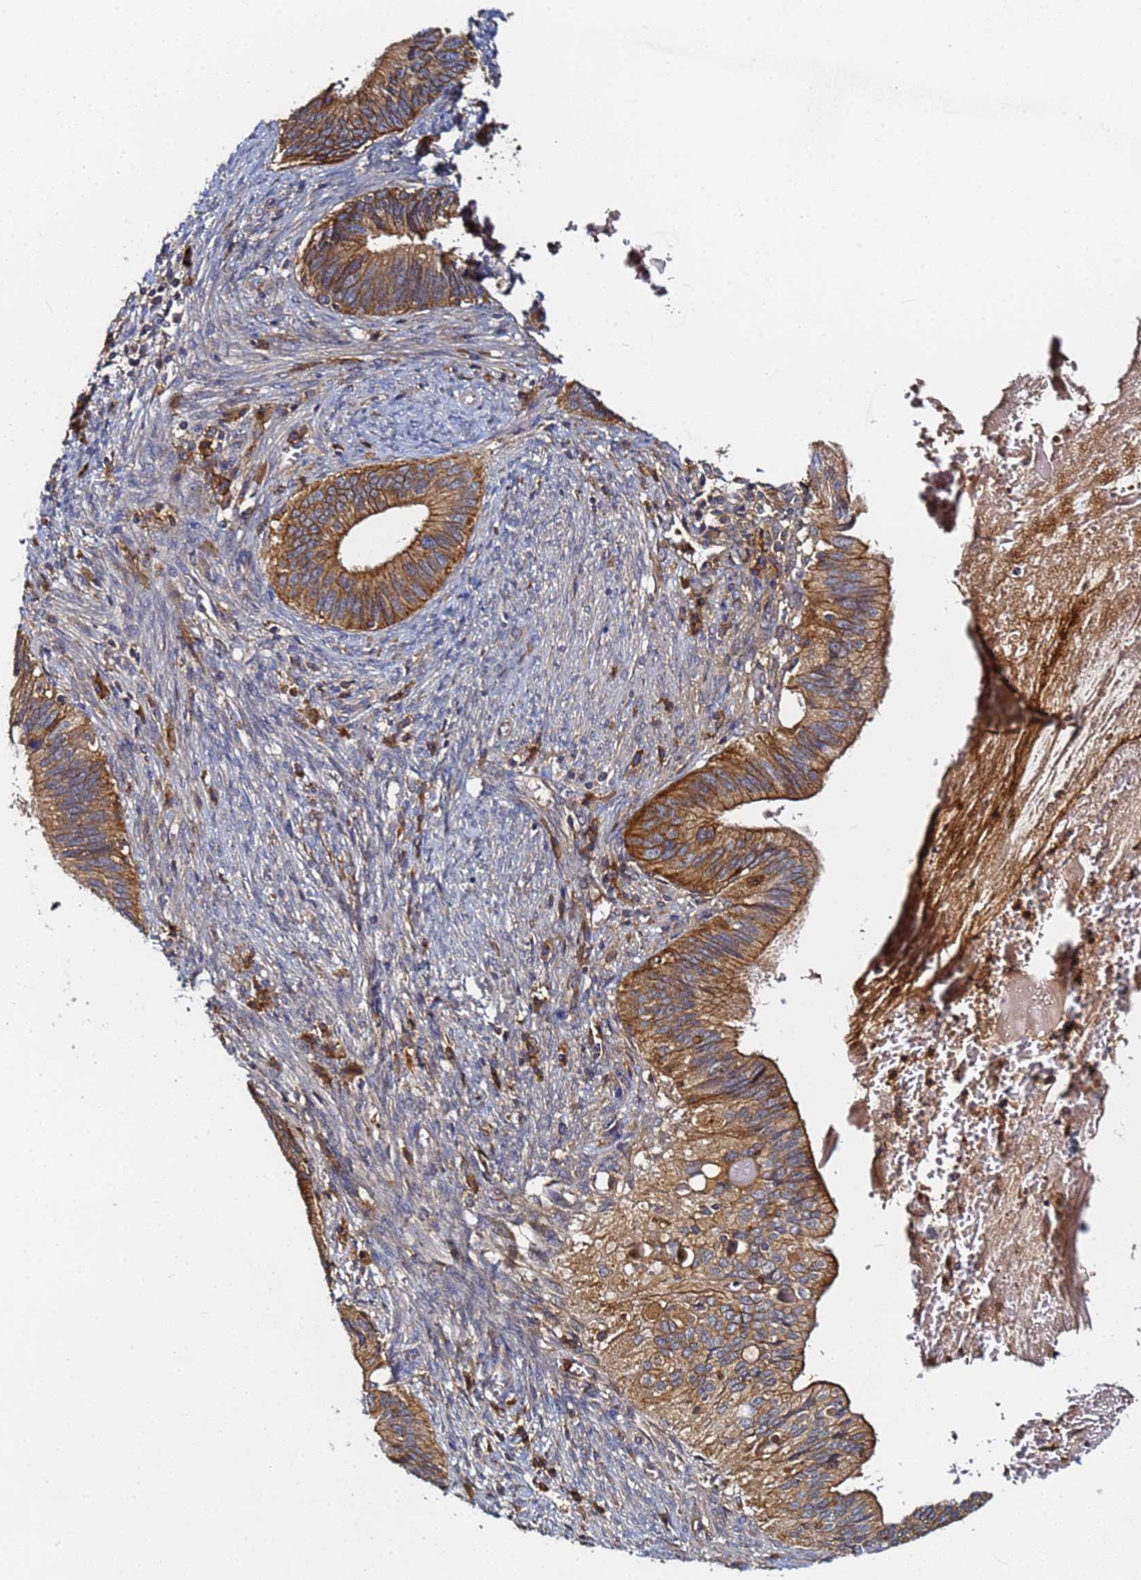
{"staining": {"intensity": "moderate", "quantity": ">75%", "location": "cytoplasmic/membranous"}, "tissue": "cervical cancer", "cell_type": "Tumor cells", "image_type": "cancer", "snomed": [{"axis": "morphology", "description": "Adenocarcinoma, NOS"}, {"axis": "topography", "description": "Cervix"}], "caption": "There is medium levels of moderate cytoplasmic/membranous expression in tumor cells of cervical adenocarcinoma, as demonstrated by immunohistochemical staining (brown color).", "gene": "LRRC69", "patient": {"sex": "female", "age": 42}}